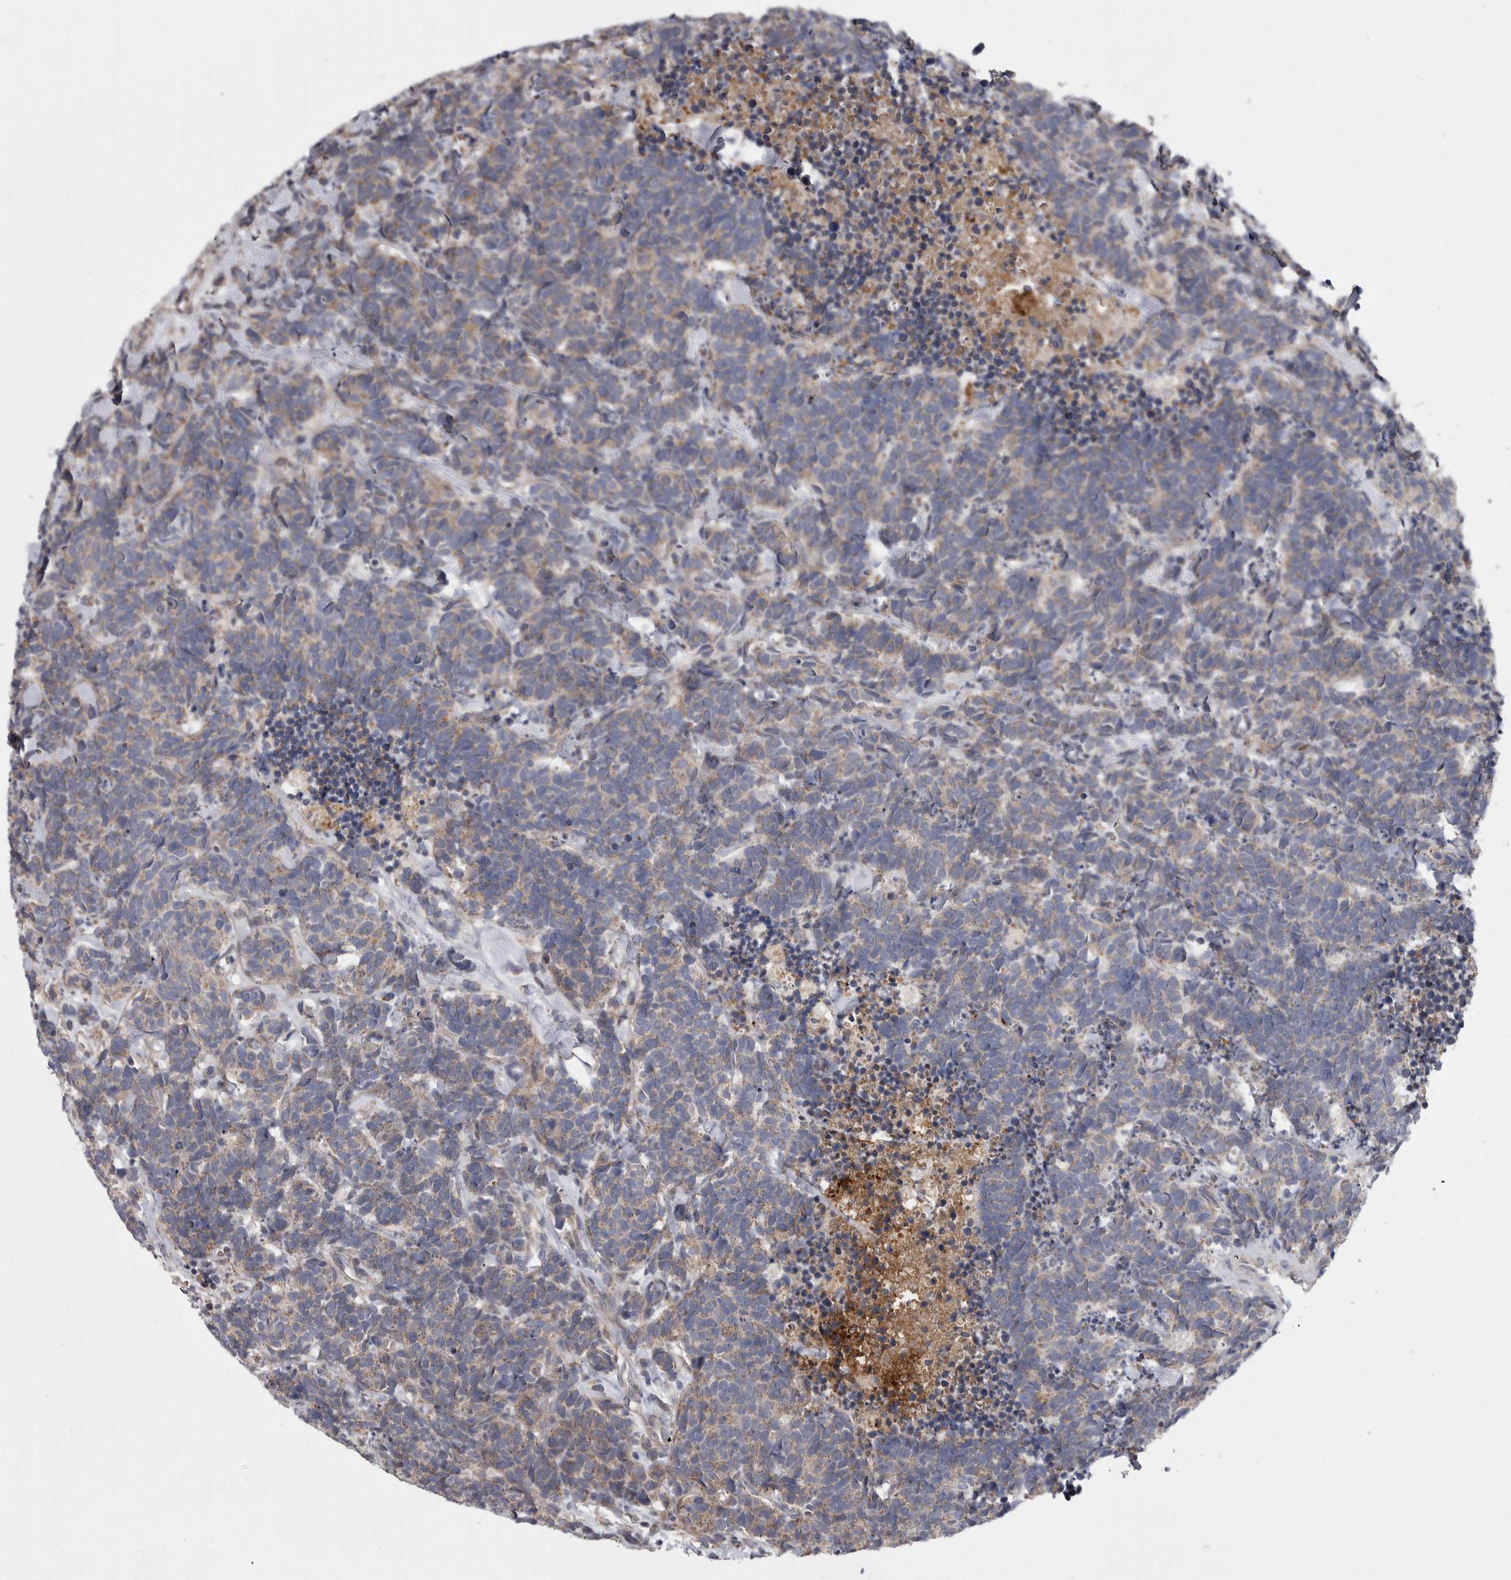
{"staining": {"intensity": "weak", "quantity": "25%-75%", "location": "cytoplasmic/membranous"}, "tissue": "carcinoid", "cell_type": "Tumor cells", "image_type": "cancer", "snomed": [{"axis": "morphology", "description": "Carcinoma, NOS"}, {"axis": "morphology", "description": "Carcinoid, malignant, NOS"}, {"axis": "topography", "description": "Urinary bladder"}], "caption": "Brown immunohistochemical staining in carcinoma exhibits weak cytoplasmic/membranous positivity in approximately 25%-75% of tumor cells.", "gene": "CRP", "patient": {"sex": "male", "age": 57}}